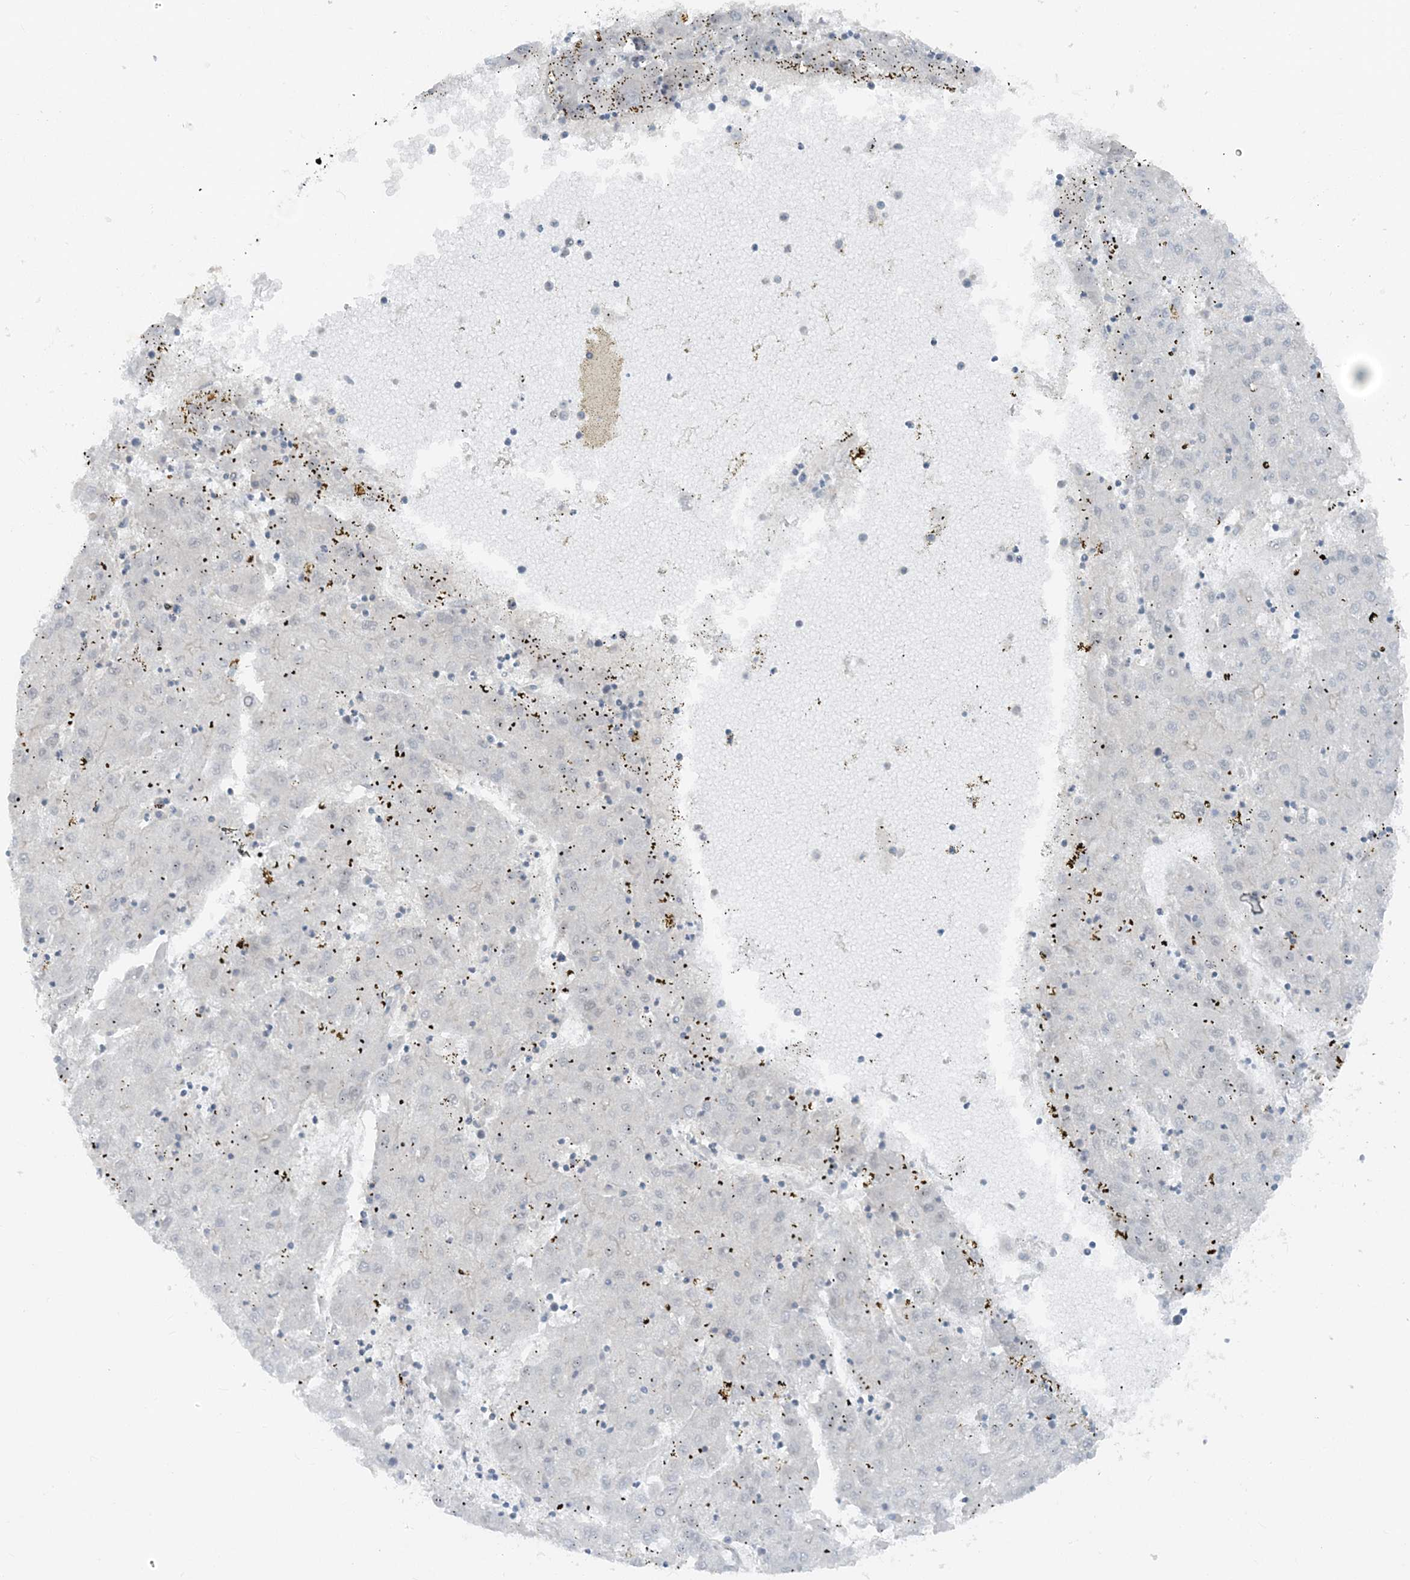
{"staining": {"intensity": "negative", "quantity": "none", "location": "none"}, "tissue": "liver cancer", "cell_type": "Tumor cells", "image_type": "cancer", "snomed": [{"axis": "morphology", "description": "Carcinoma, Hepatocellular, NOS"}, {"axis": "topography", "description": "Liver"}], "caption": "There is no significant positivity in tumor cells of hepatocellular carcinoma (liver).", "gene": "ATP11A", "patient": {"sex": "male", "age": 72}}